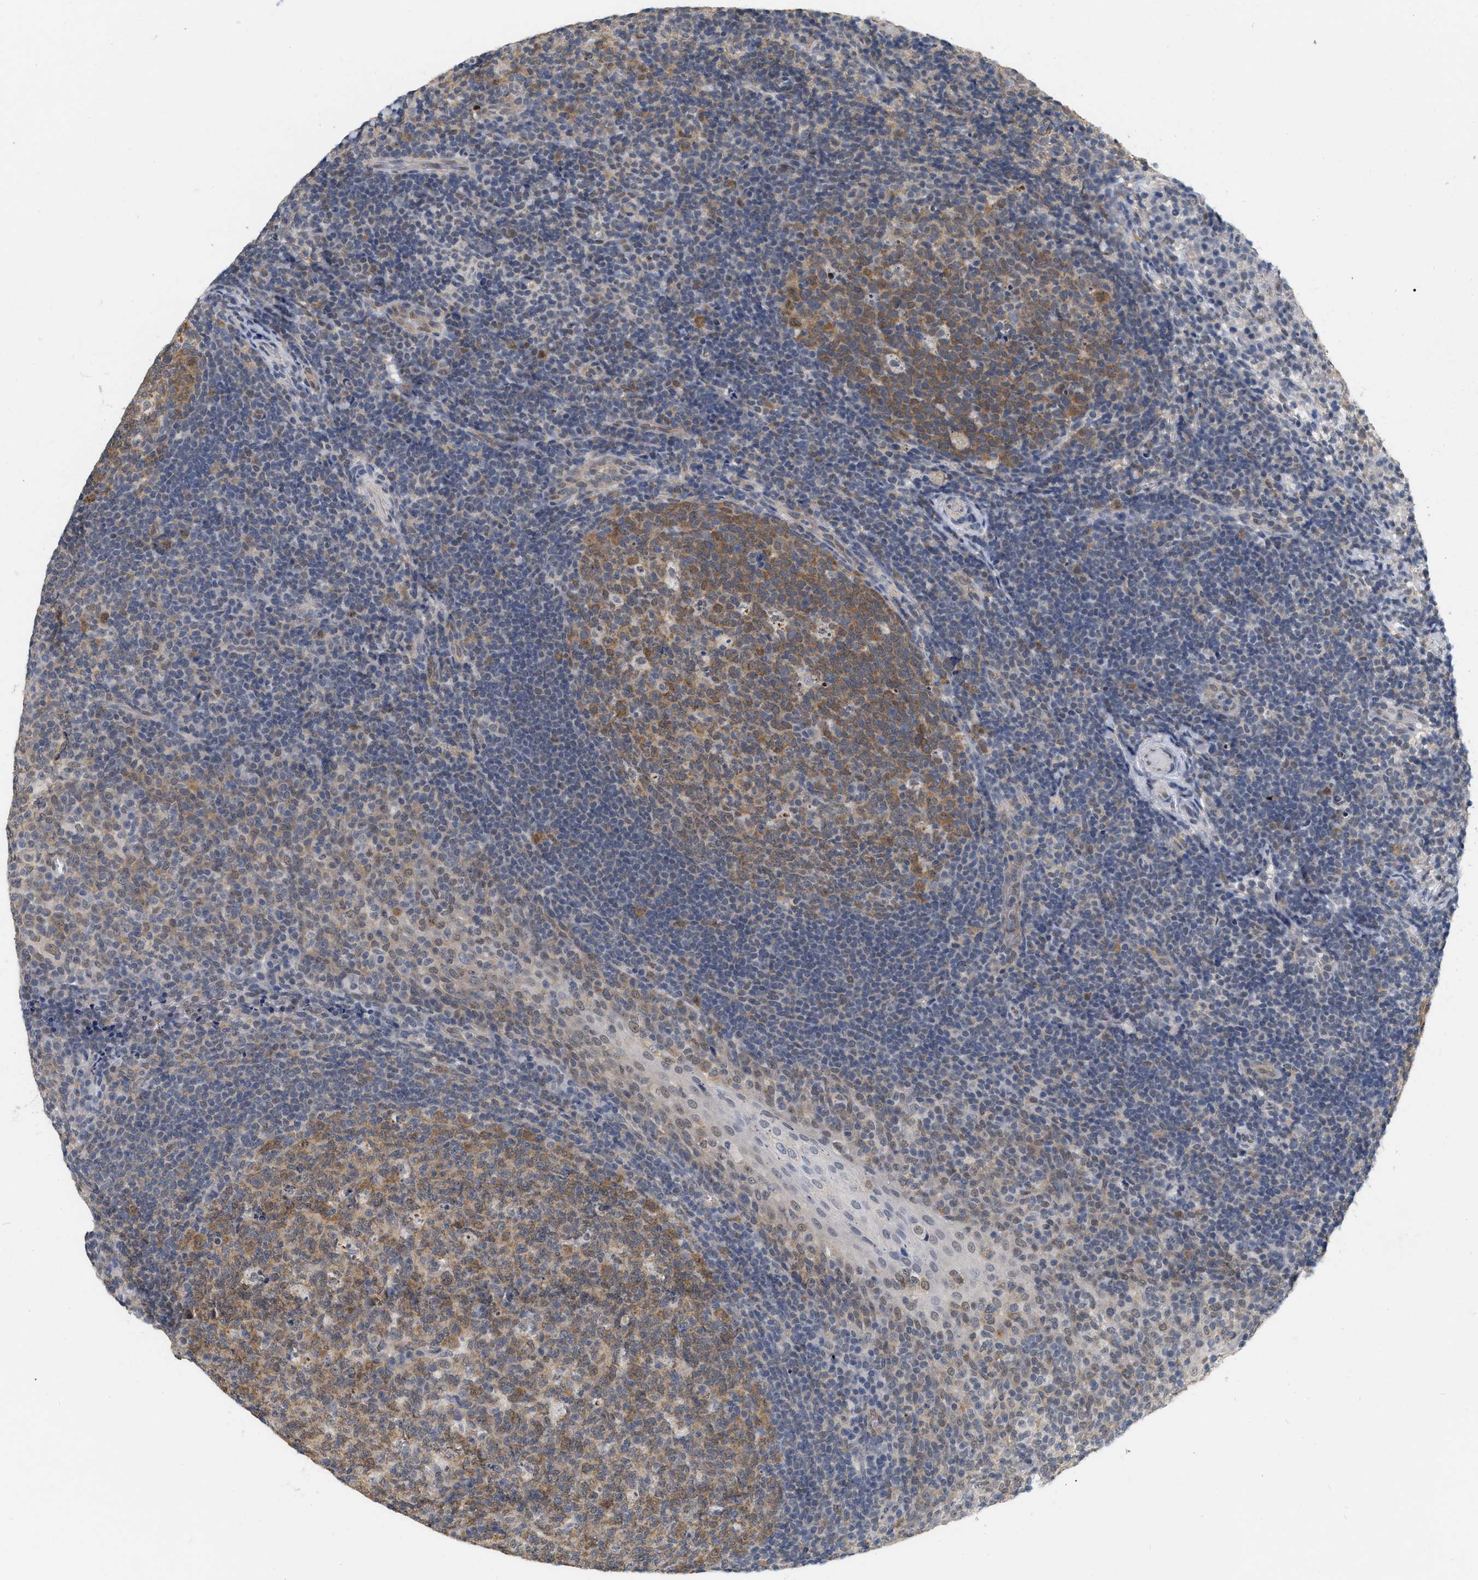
{"staining": {"intensity": "moderate", "quantity": ">75%", "location": "cytoplasmic/membranous"}, "tissue": "tonsil", "cell_type": "Germinal center cells", "image_type": "normal", "snomed": [{"axis": "morphology", "description": "Normal tissue, NOS"}, {"axis": "topography", "description": "Tonsil"}], "caption": "Immunohistochemical staining of benign tonsil demonstrates >75% levels of moderate cytoplasmic/membranous protein staining in approximately >75% of germinal center cells. (IHC, brightfield microscopy, high magnification).", "gene": "RUVBL1", "patient": {"sex": "female", "age": 19}}